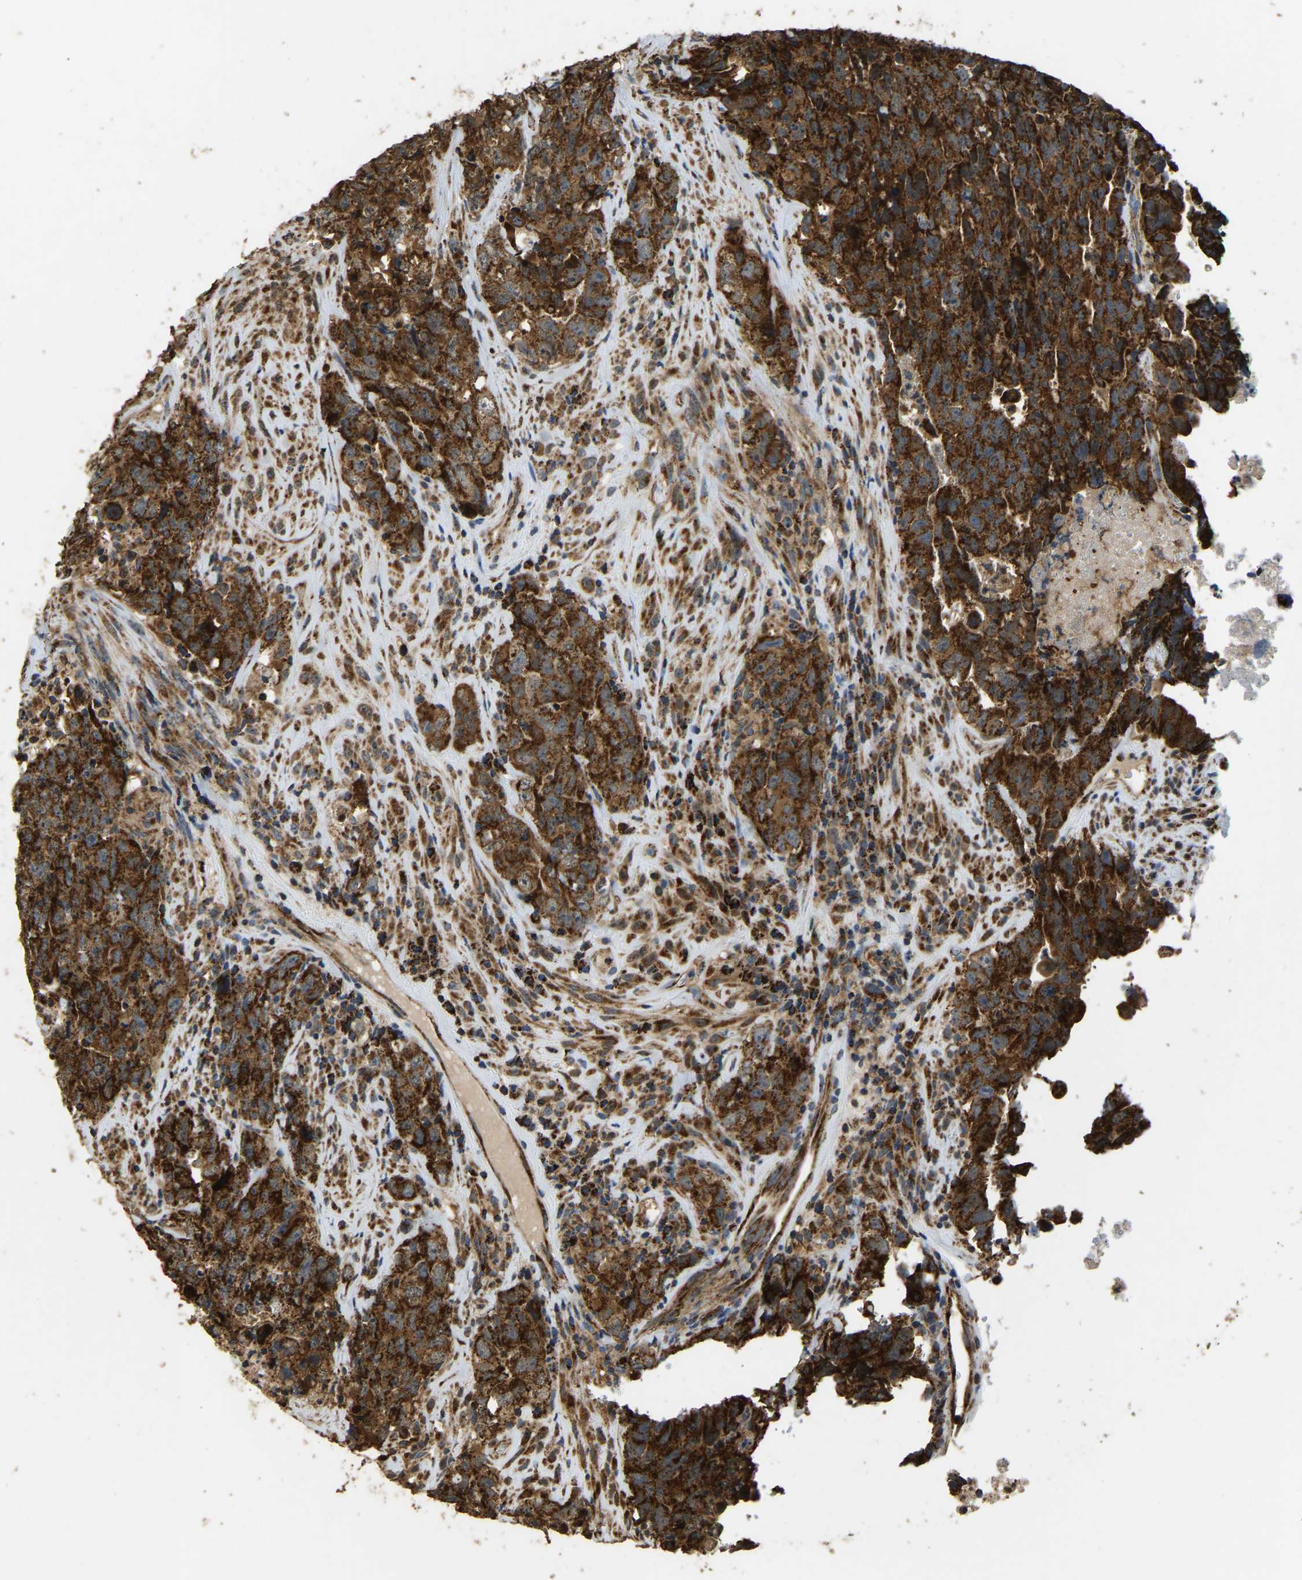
{"staining": {"intensity": "strong", "quantity": ">75%", "location": "cytoplasmic/membranous"}, "tissue": "testis cancer", "cell_type": "Tumor cells", "image_type": "cancer", "snomed": [{"axis": "morphology", "description": "Carcinoma, Embryonal, NOS"}, {"axis": "topography", "description": "Testis"}], "caption": "A histopathology image of testis embryonal carcinoma stained for a protein reveals strong cytoplasmic/membranous brown staining in tumor cells.", "gene": "TUFM", "patient": {"sex": "male", "age": 32}}